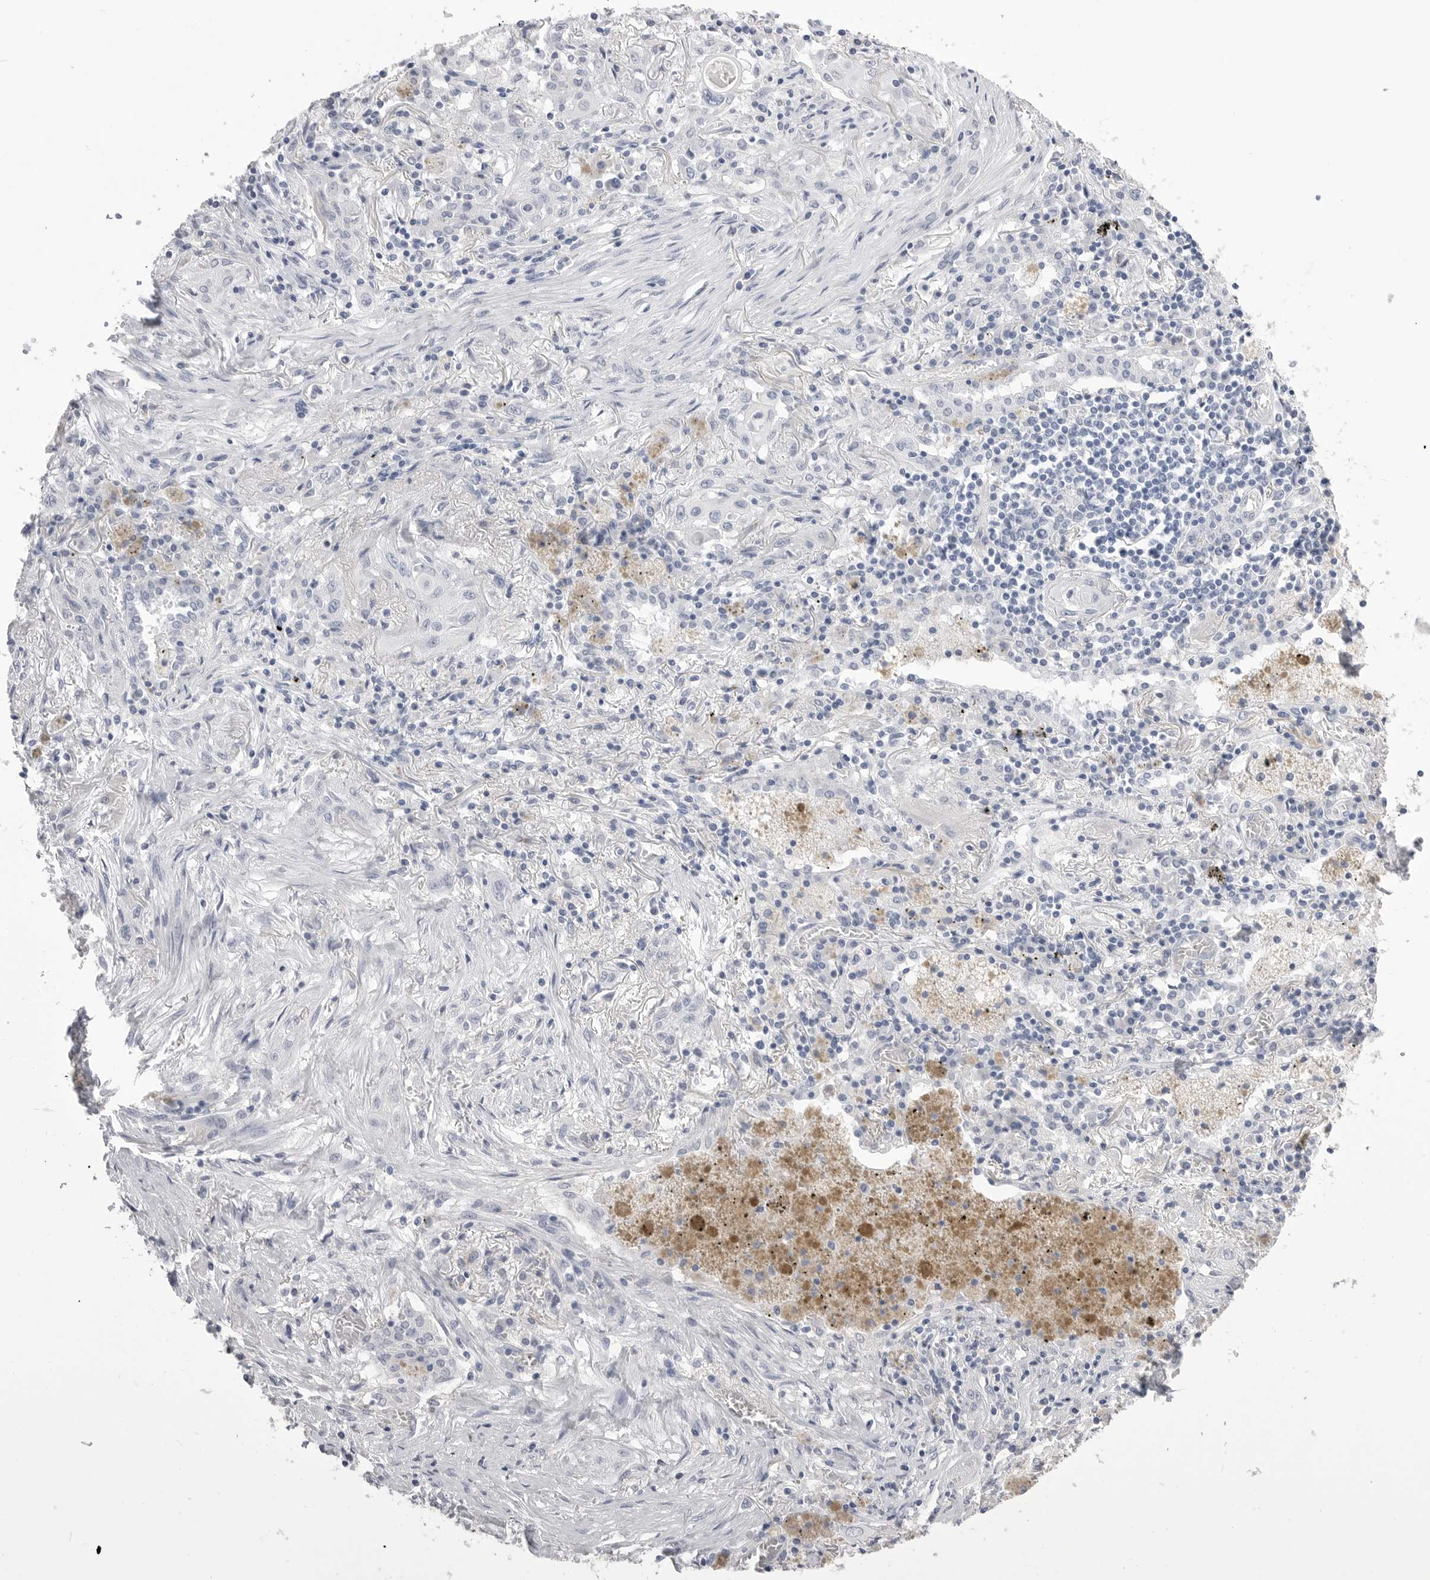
{"staining": {"intensity": "negative", "quantity": "none", "location": "none"}, "tissue": "lung cancer", "cell_type": "Tumor cells", "image_type": "cancer", "snomed": [{"axis": "morphology", "description": "Squamous cell carcinoma, NOS"}, {"axis": "topography", "description": "Lung"}], "caption": "Tumor cells show no significant expression in lung cancer (squamous cell carcinoma).", "gene": "CPB1", "patient": {"sex": "female", "age": 47}}